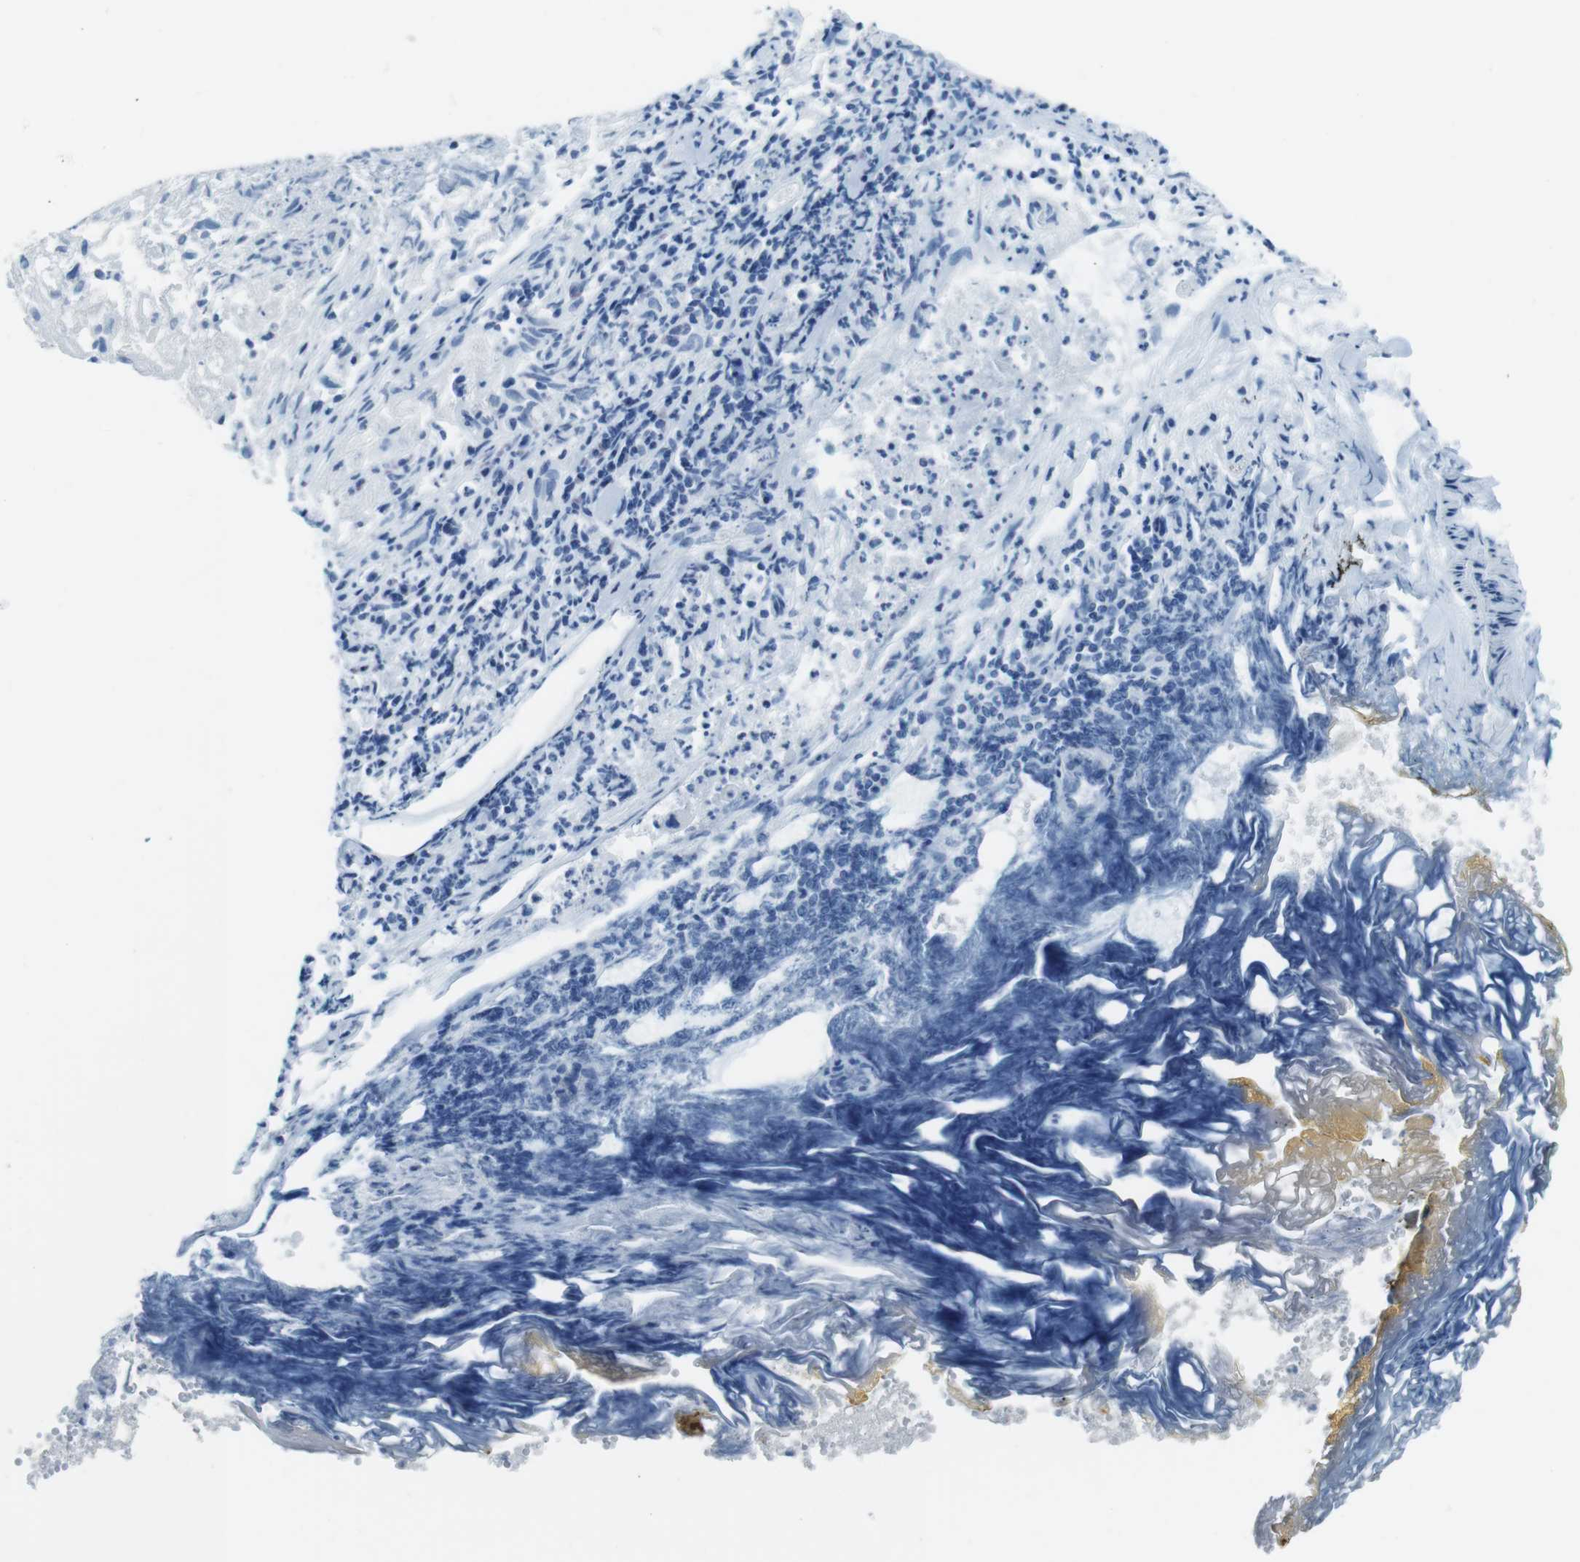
{"staining": {"intensity": "negative", "quantity": "none", "location": "none"}, "tissue": "lung cancer", "cell_type": "Tumor cells", "image_type": "cancer", "snomed": [{"axis": "morphology", "description": "Inflammation, NOS"}, {"axis": "morphology", "description": "Squamous cell carcinoma, NOS"}, {"axis": "topography", "description": "Lymph node"}, {"axis": "topography", "description": "Soft tissue"}, {"axis": "topography", "description": "Lung"}], "caption": "Tumor cells are negative for protein expression in human squamous cell carcinoma (lung).", "gene": "TMEM207", "patient": {"sex": "male", "age": 66}}